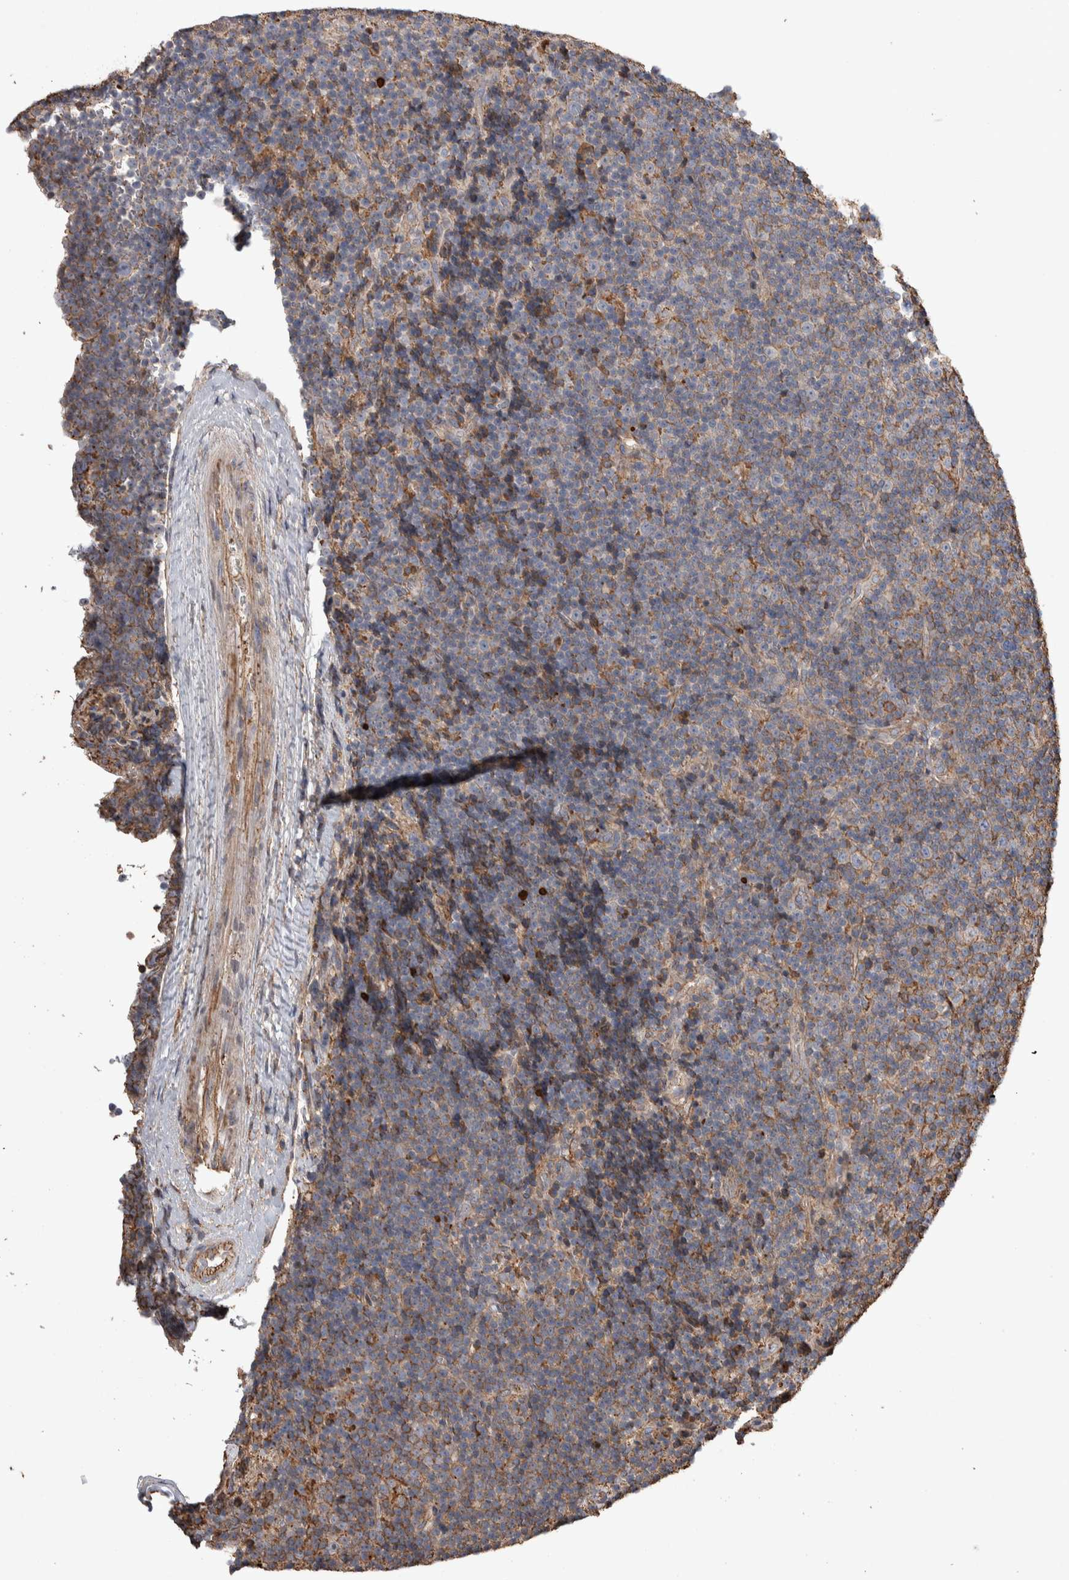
{"staining": {"intensity": "negative", "quantity": "none", "location": "none"}, "tissue": "lymphoma", "cell_type": "Tumor cells", "image_type": "cancer", "snomed": [{"axis": "morphology", "description": "Malignant lymphoma, non-Hodgkin's type, Low grade"}, {"axis": "topography", "description": "Lymph node"}], "caption": "DAB immunohistochemical staining of lymphoma reveals no significant positivity in tumor cells.", "gene": "ENPP2", "patient": {"sex": "female", "age": 67}}